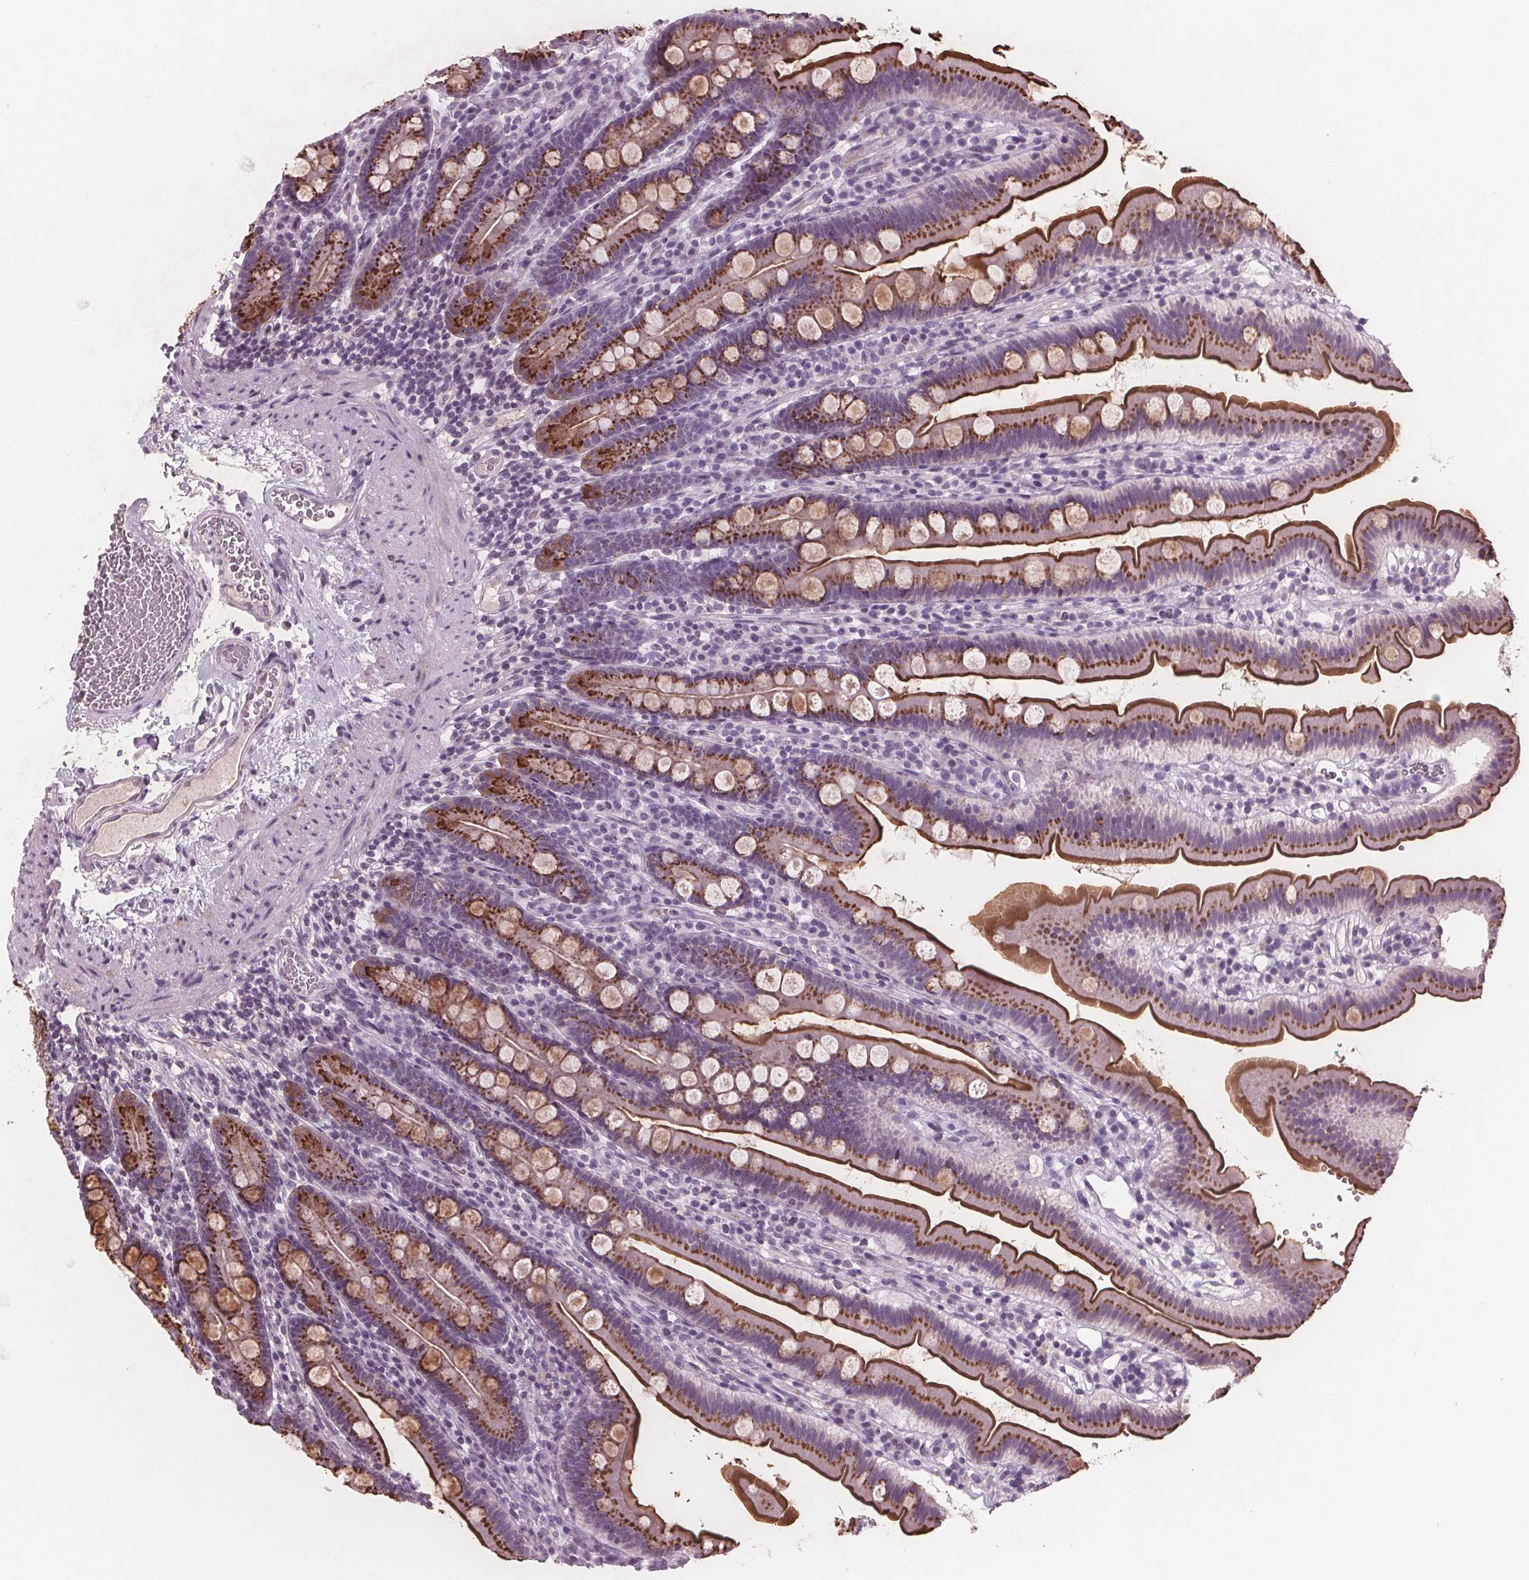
{"staining": {"intensity": "strong", "quantity": "25%-75%", "location": "cytoplasmic/membranous"}, "tissue": "duodenum", "cell_type": "Glandular cells", "image_type": "normal", "snomed": [{"axis": "morphology", "description": "Normal tissue, NOS"}, {"axis": "topography", "description": "Duodenum"}], "caption": "There is high levels of strong cytoplasmic/membranous positivity in glandular cells of unremarkable duodenum, as demonstrated by immunohistochemical staining (brown color).", "gene": "PTPN14", "patient": {"sex": "female", "age": 67}}